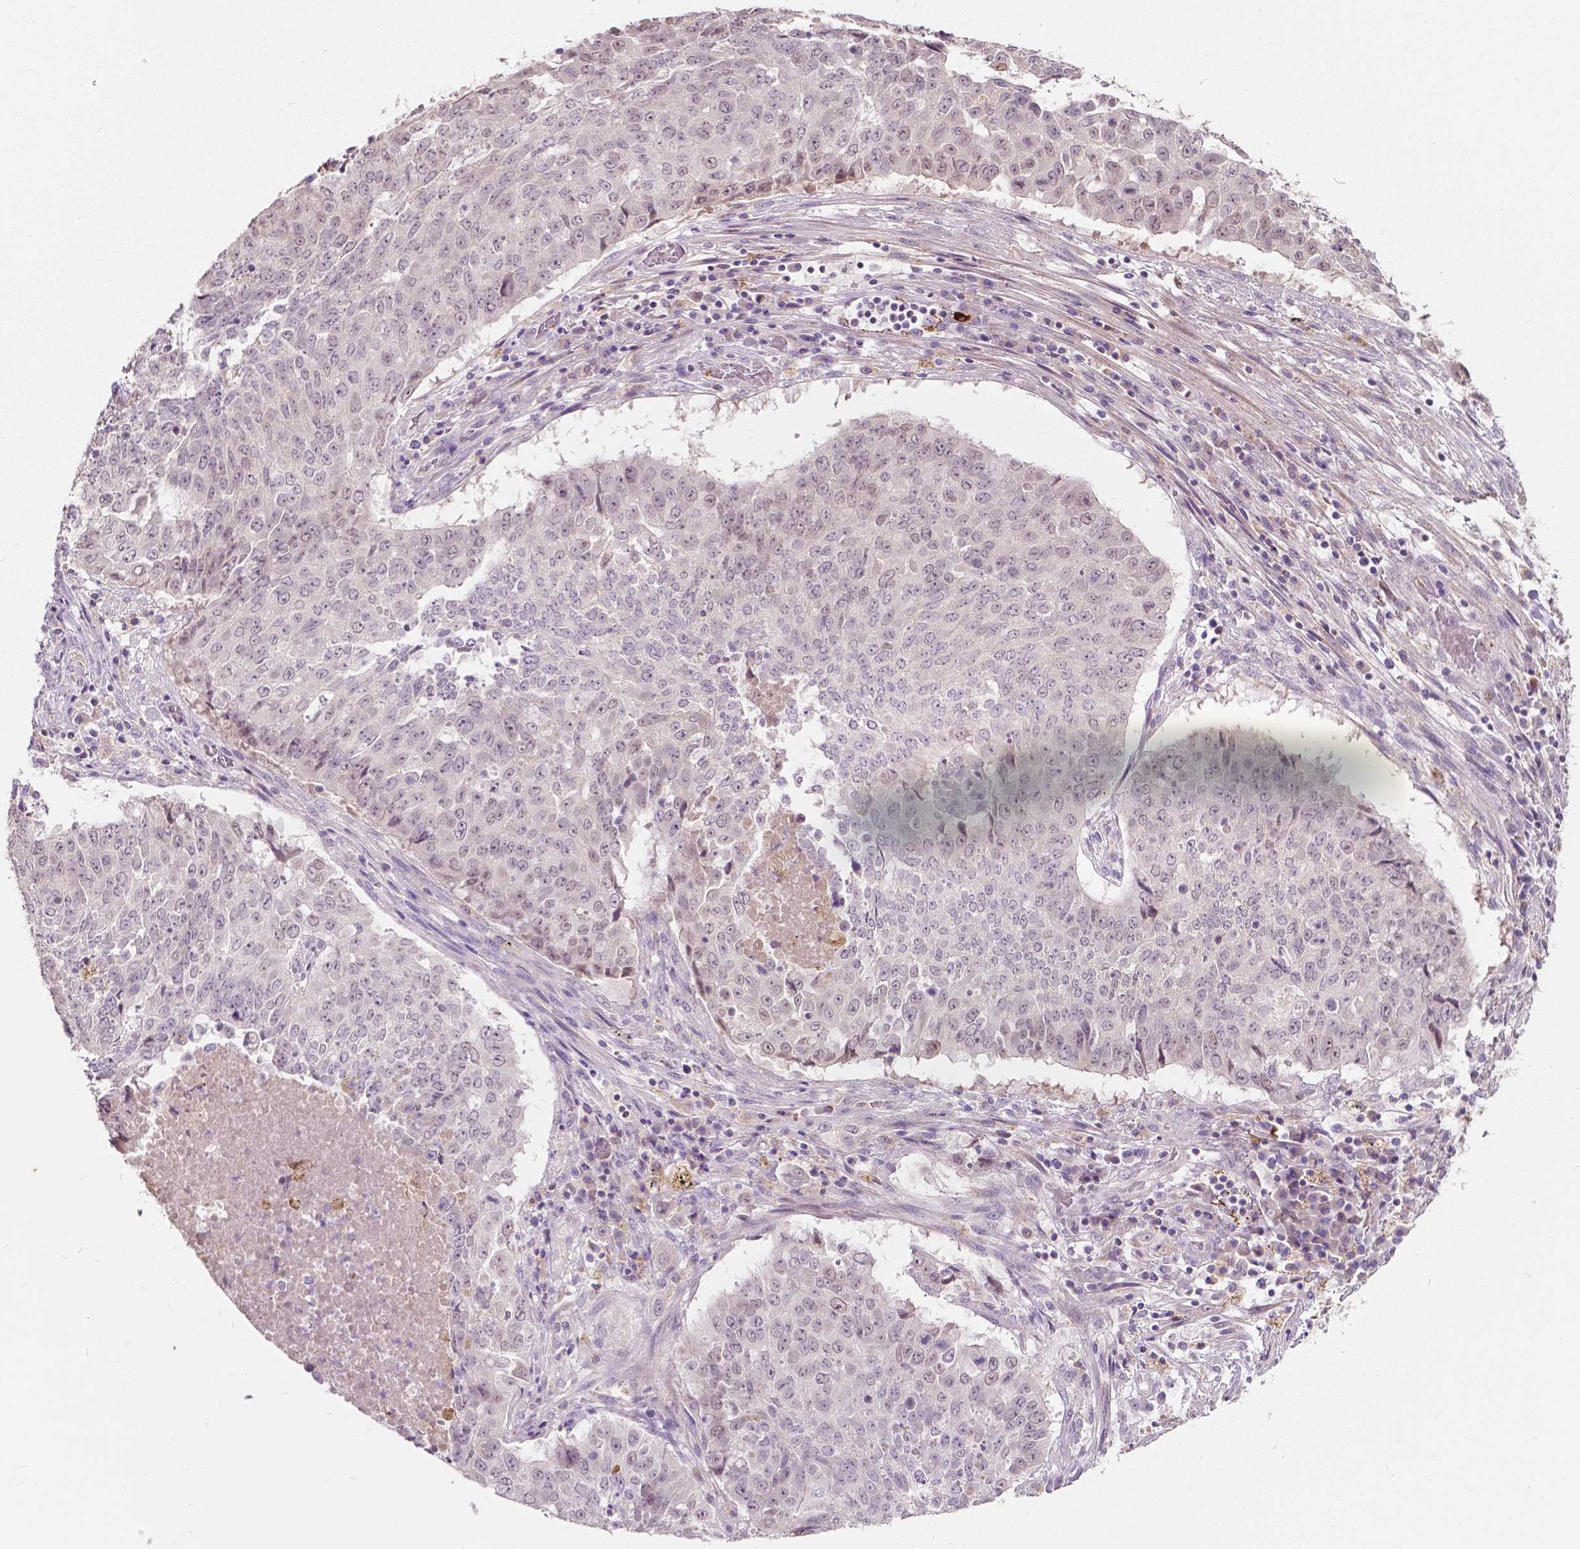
{"staining": {"intensity": "negative", "quantity": "none", "location": "none"}, "tissue": "lung cancer", "cell_type": "Tumor cells", "image_type": "cancer", "snomed": [{"axis": "morphology", "description": "Normal tissue, NOS"}, {"axis": "morphology", "description": "Squamous cell carcinoma, NOS"}, {"axis": "topography", "description": "Bronchus"}, {"axis": "topography", "description": "Lung"}], "caption": "Immunohistochemistry of lung squamous cell carcinoma shows no positivity in tumor cells. (Stains: DAB (3,3'-diaminobenzidine) immunohistochemistry with hematoxylin counter stain, Microscopy: brightfield microscopy at high magnification).", "gene": "DLX6", "patient": {"sex": "male", "age": 64}}